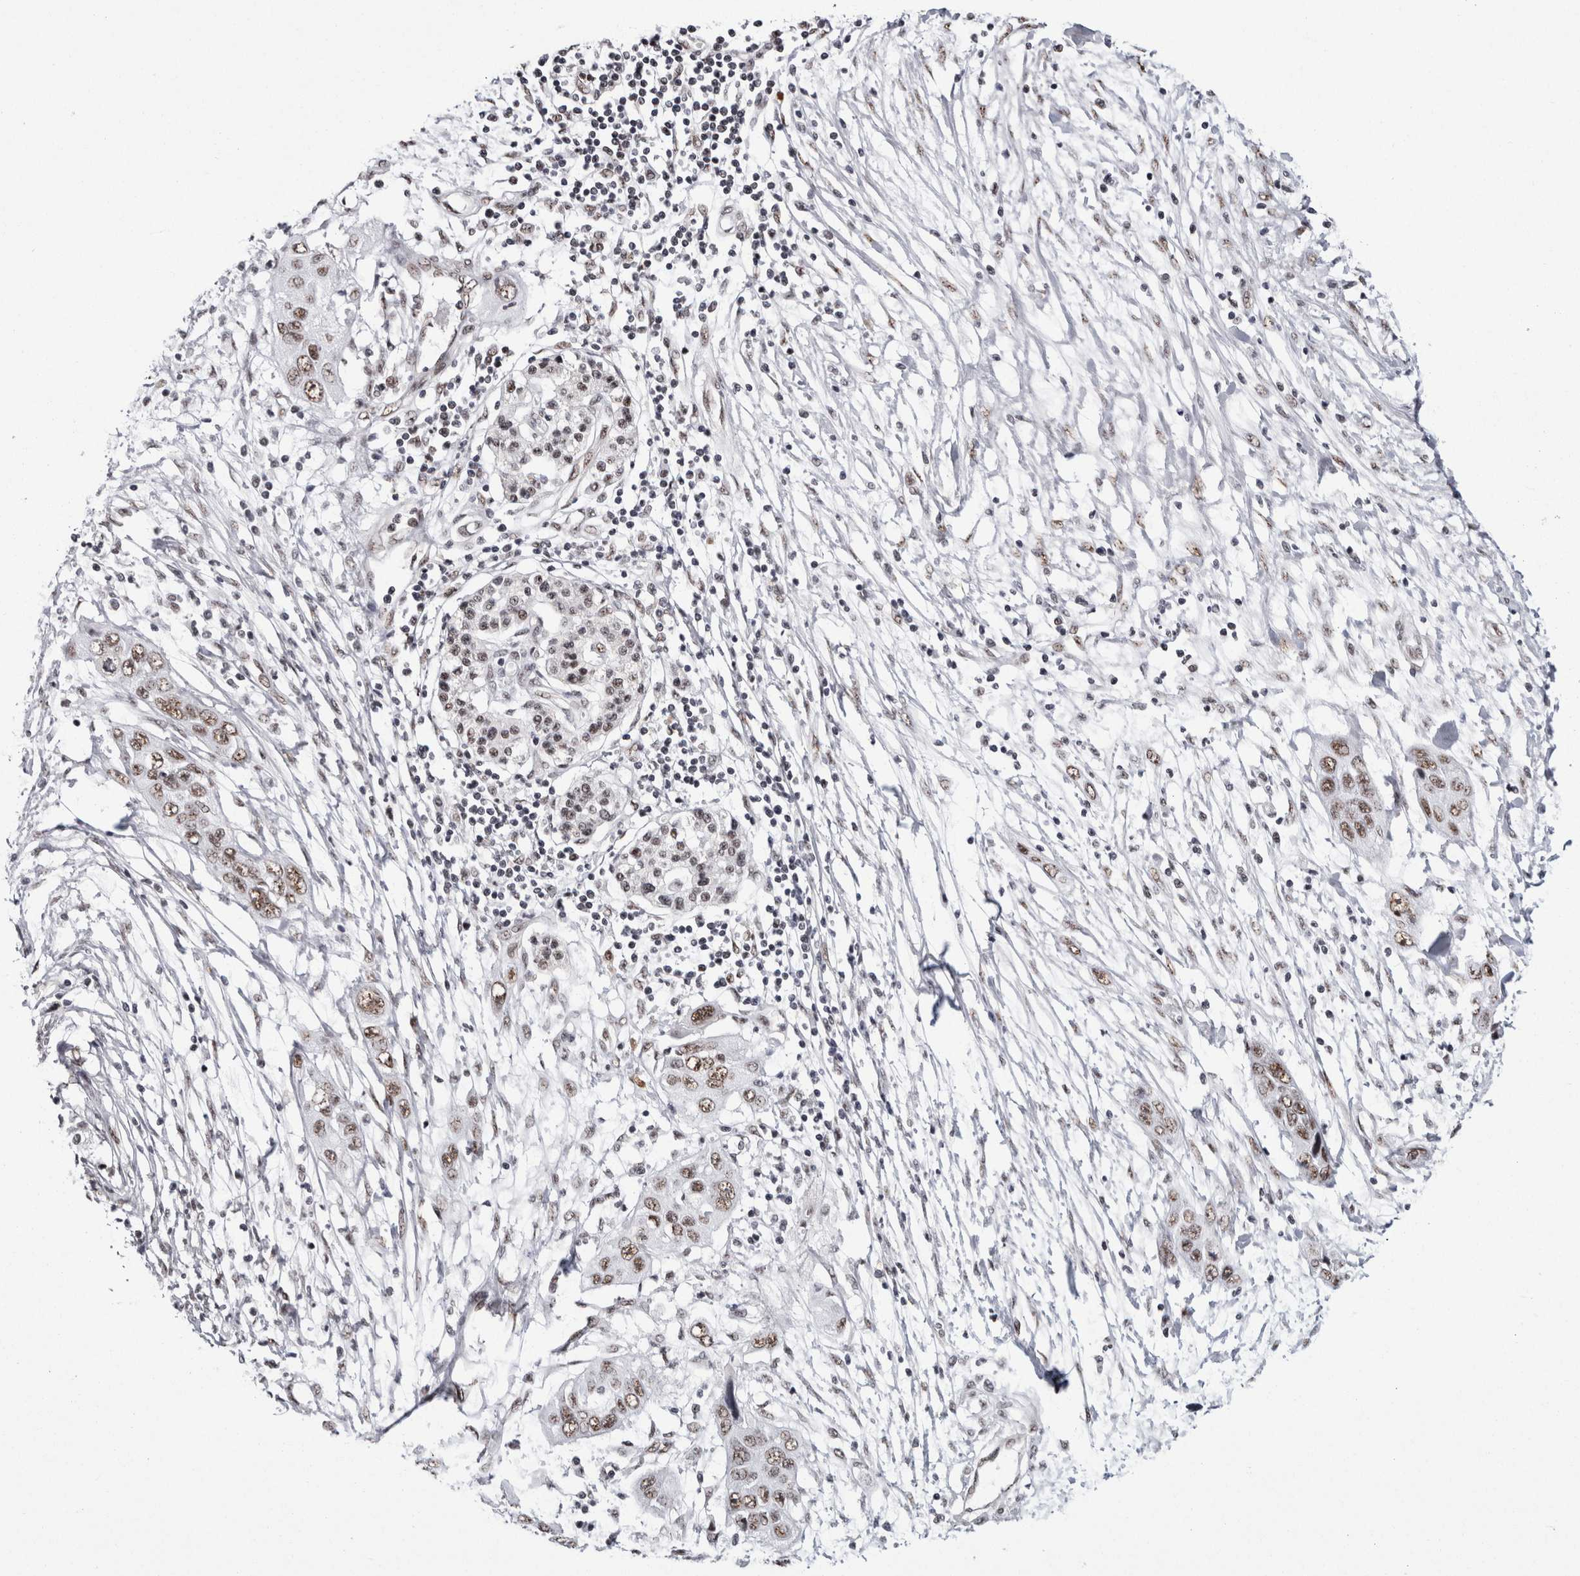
{"staining": {"intensity": "moderate", "quantity": ">75%", "location": "nuclear"}, "tissue": "pancreatic cancer", "cell_type": "Tumor cells", "image_type": "cancer", "snomed": [{"axis": "morphology", "description": "Adenocarcinoma, NOS"}, {"axis": "topography", "description": "Pancreas"}], "caption": "Immunohistochemistry of human pancreatic adenocarcinoma shows medium levels of moderate nuclear staining in about >75% of tumor cells. (Stains: DAB (3,3'-diaminobenzidine) in brown, nuclei in blue, Microscopy: brightfield microscopy at high magnification).", "gene": "MKNK1", "patient": {"sex": "female", "age": 70}}